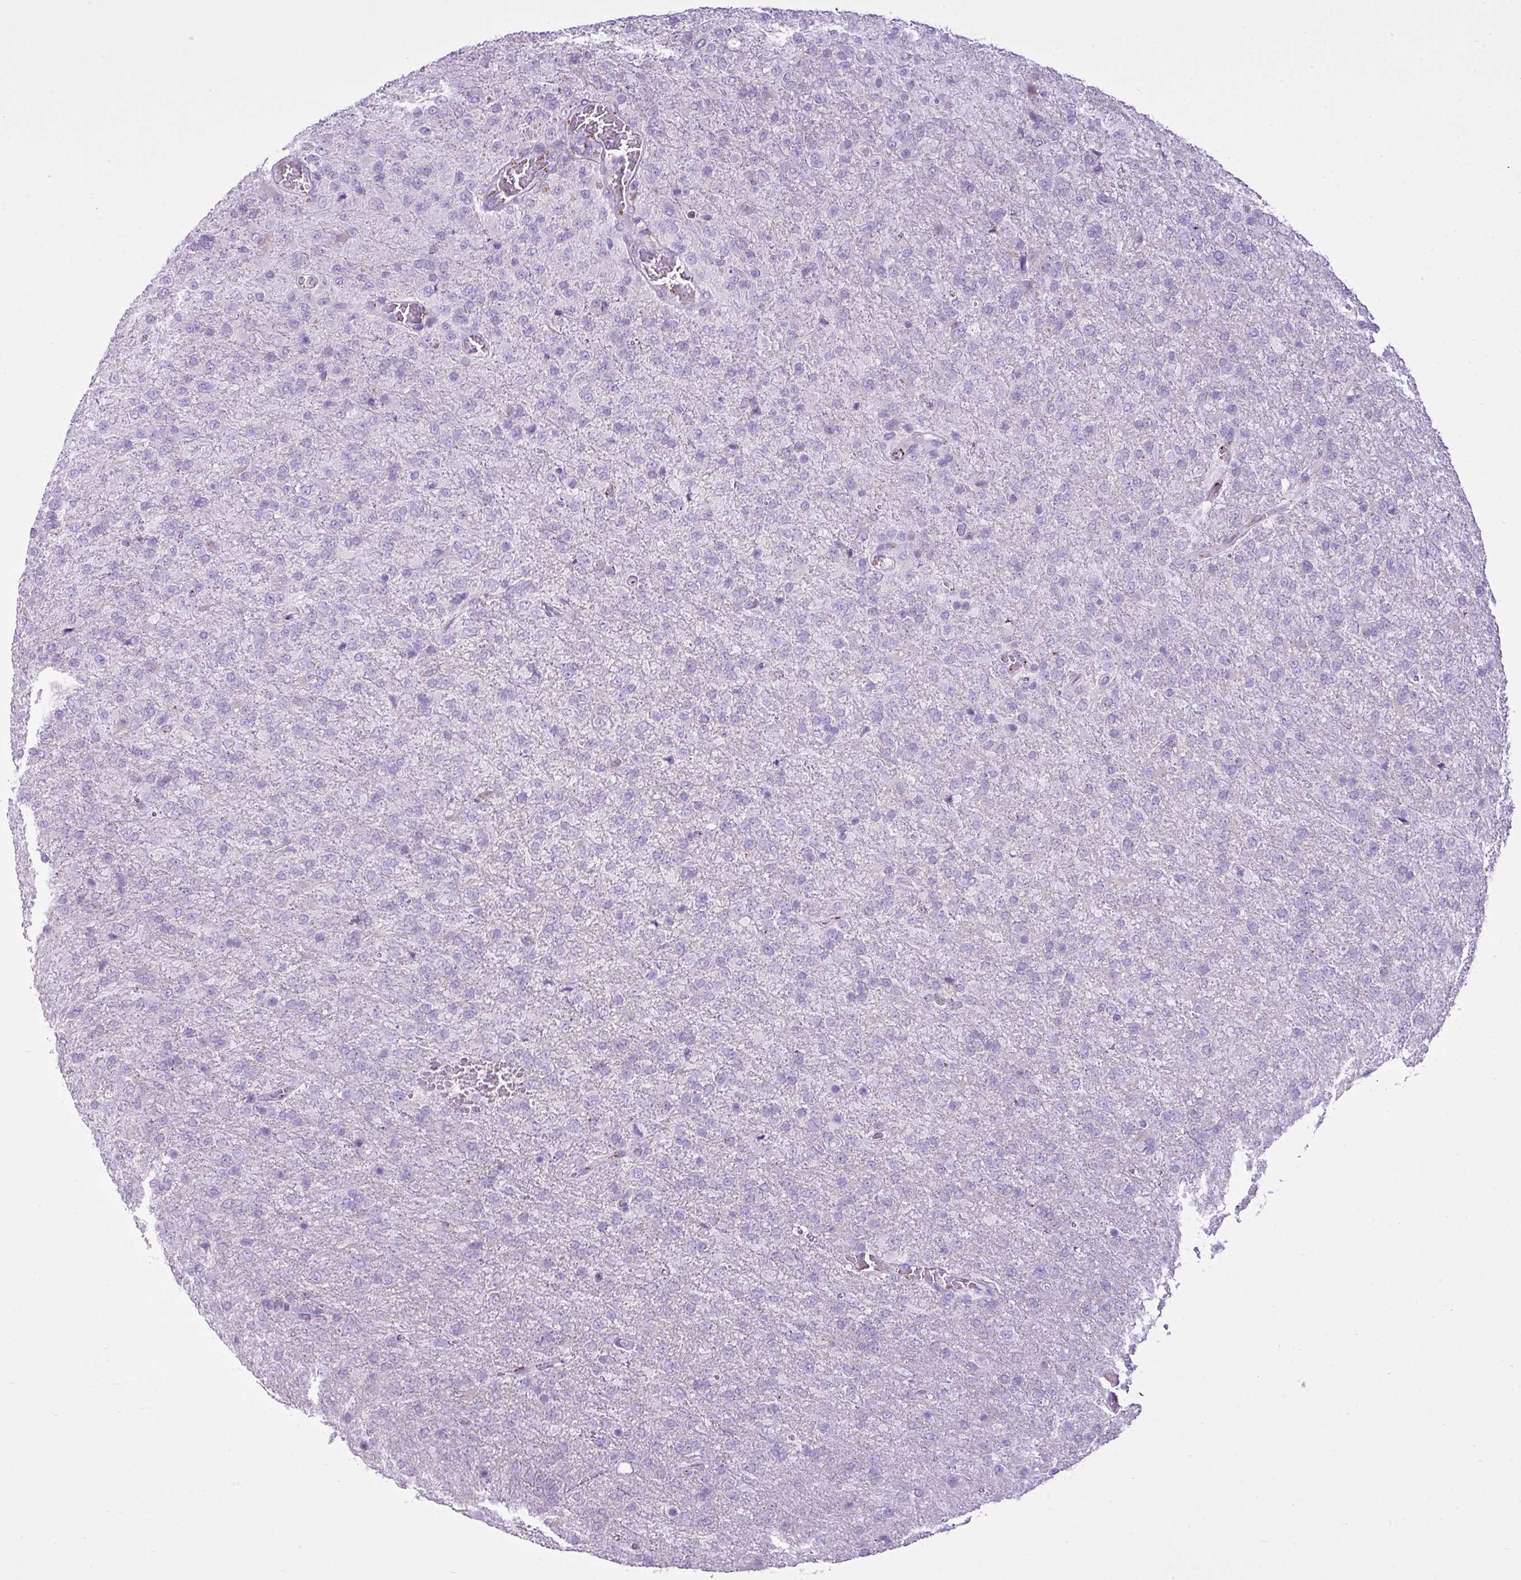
{"staining": {"intensity": "negative", "quantity": "none", "location": "none"}, "tissue": "glioma", "cell_type": "Tumor cells", "image_type": "cancer", "snomed": [{"axis": "morphology", "description": "Glioma, malignant, High grade"}, {"axis": "topography", "description": "Brain"}], "caption": "Malignant glioma (high-grade) was stained to show a protein in brown. There is no significant staining in tumor cells.", "gene": "FAM43A", "patient": {"sex": "female", "age": 74}}